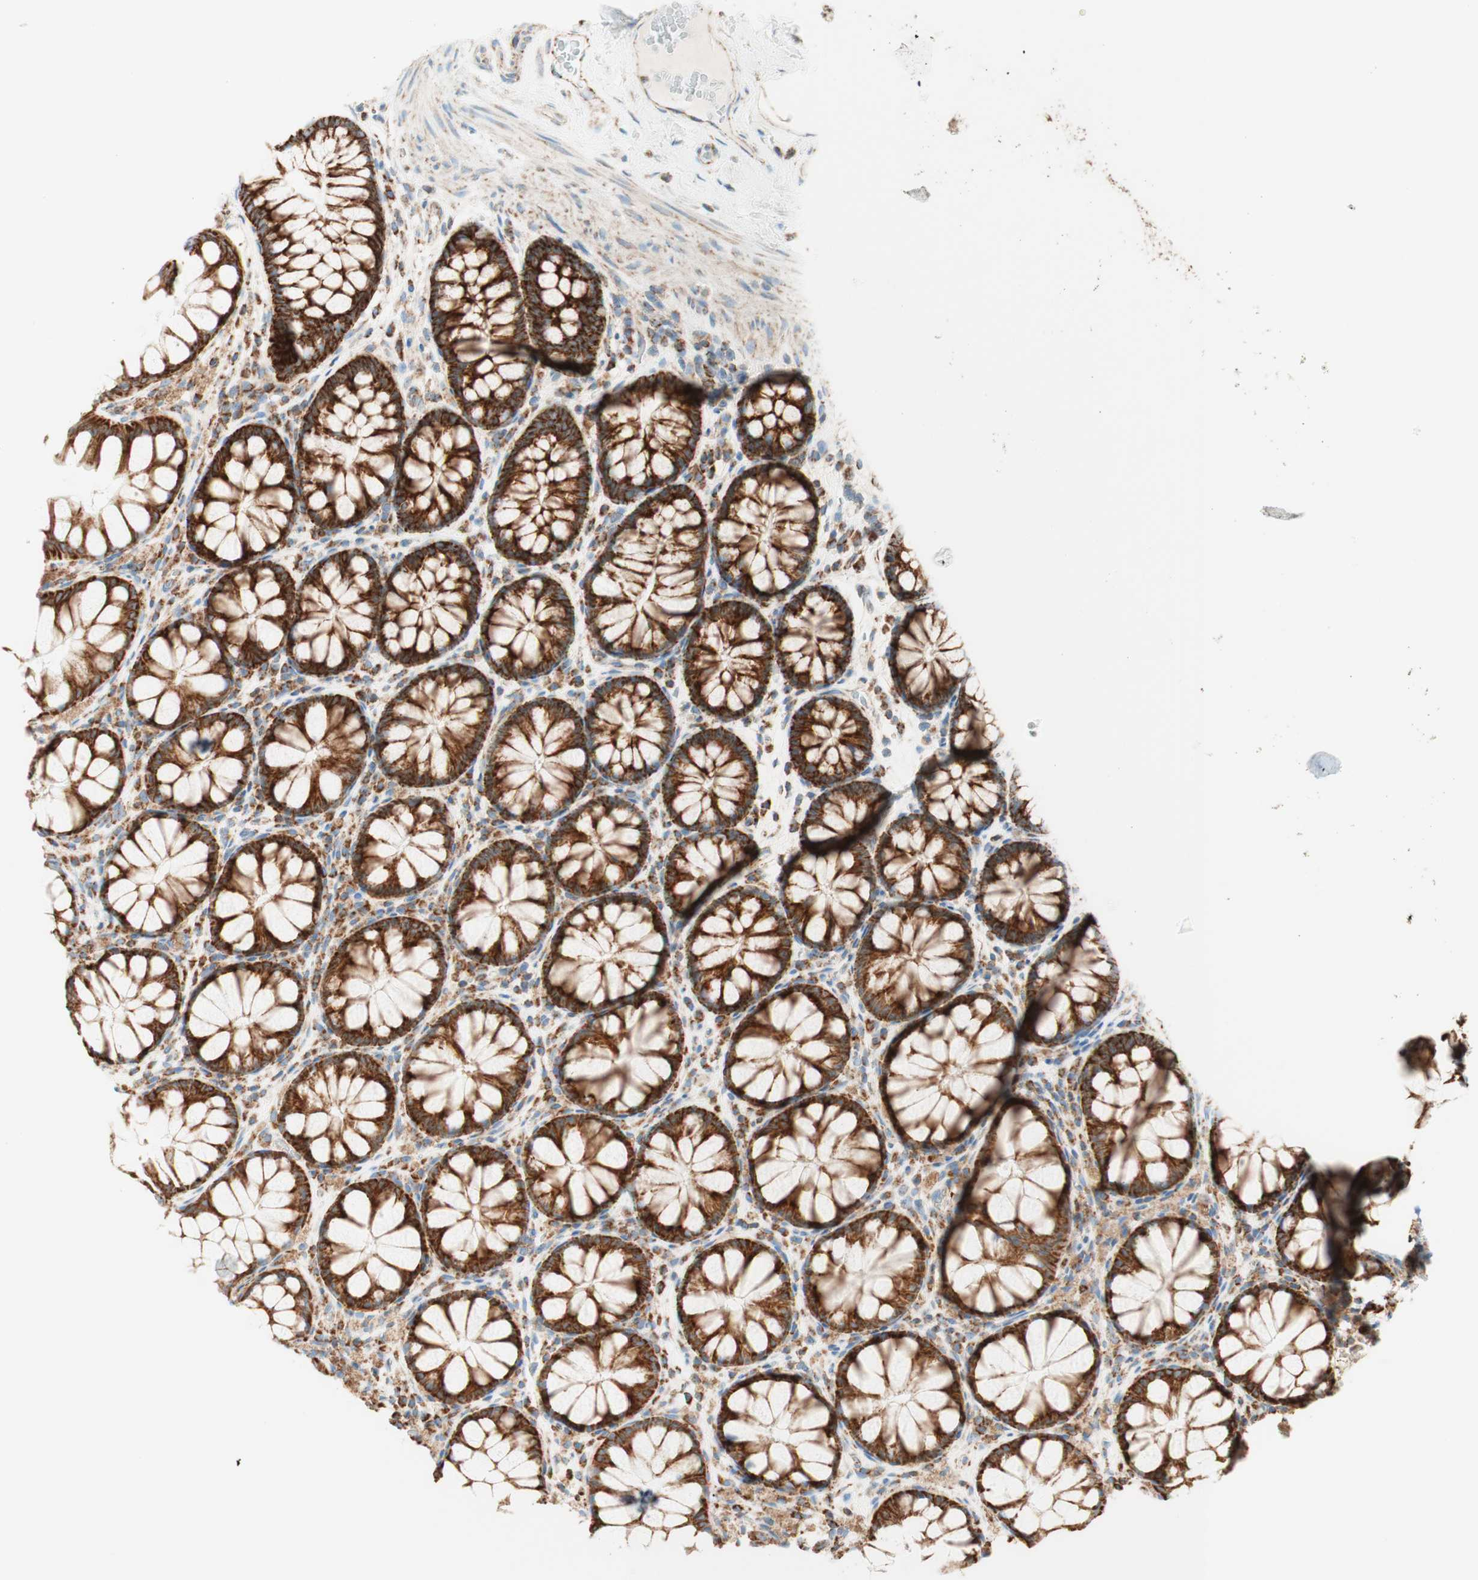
{"staining": {"intensity": "moderate", "quantity": ">75%", "location": "cytoplasmic/membranous"}, "tissue": "colon", "cell_type": "Endothelial cells", "image_type": "normal", "snomed": [{"axis": "morphology", "description": "Normal tissue, NOS"}, {"axis": "topography", "description": "Colon"}], "caption": "Moderate cytoplasmic/membranous protein positivity is seen in about >75% of endothelial cells in colon.", "gene": "TOMM20", "patient": {"sex": "female", "age": 55}}